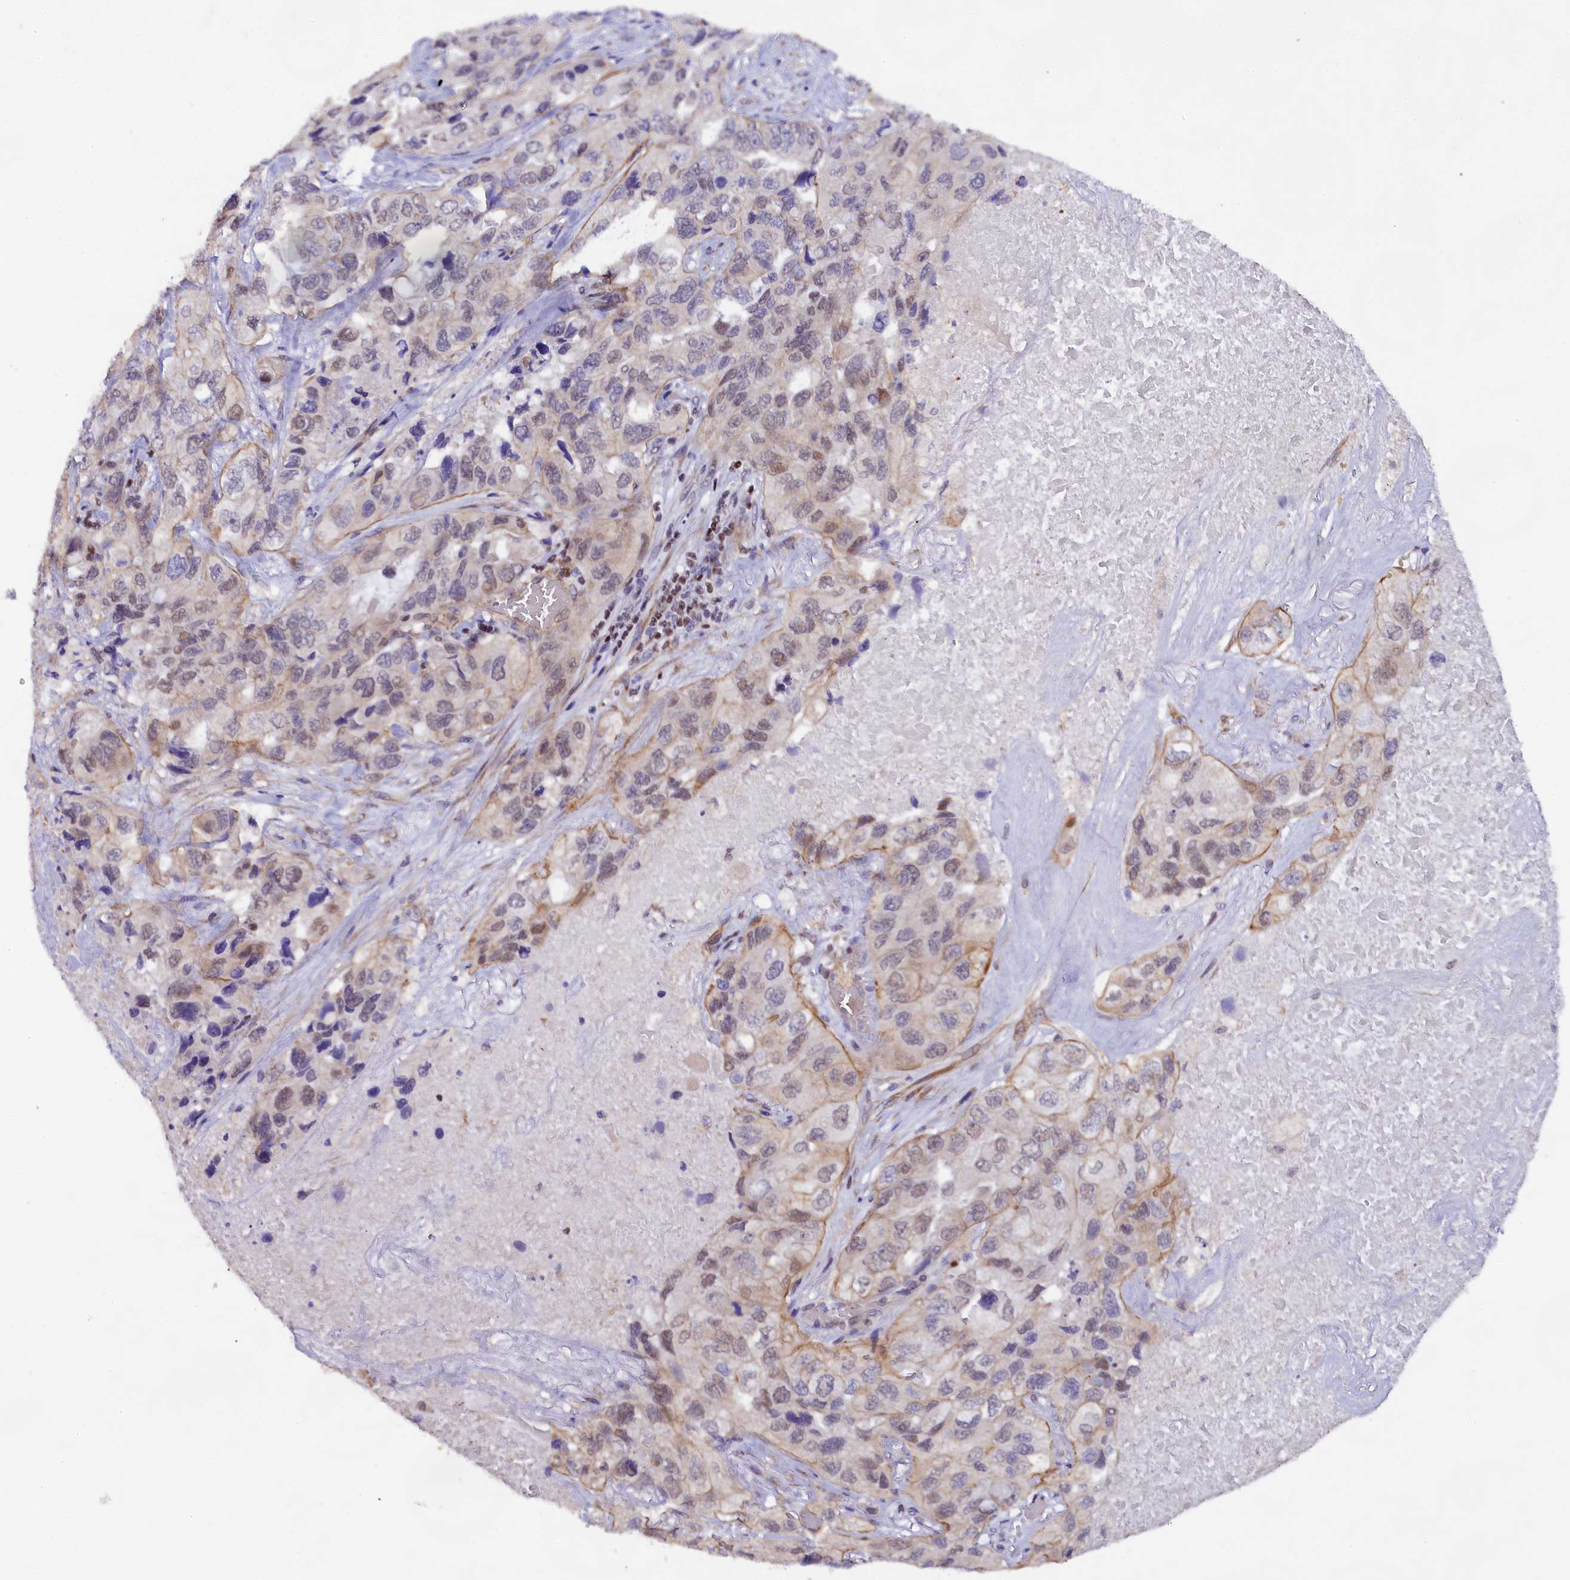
{"staining": {"intensity": "weak", "quantity": "<25%", "location": "nuclear"}, "tissue": "lung cancer", "cell_type": "Tumor cells", "image_type": "cancer", "snomed": [{"axis": "morphology", "description": "Squamous cell carcinoma, NOS"}, {"axis": "topography", "description": "Lung"}], "caption": "An image of lung squamous cell carcinoma stained for a protein displays no brown staining in tumor cells.", "gene": "SP4", "patient": {"sex": "female", "age": 73}}